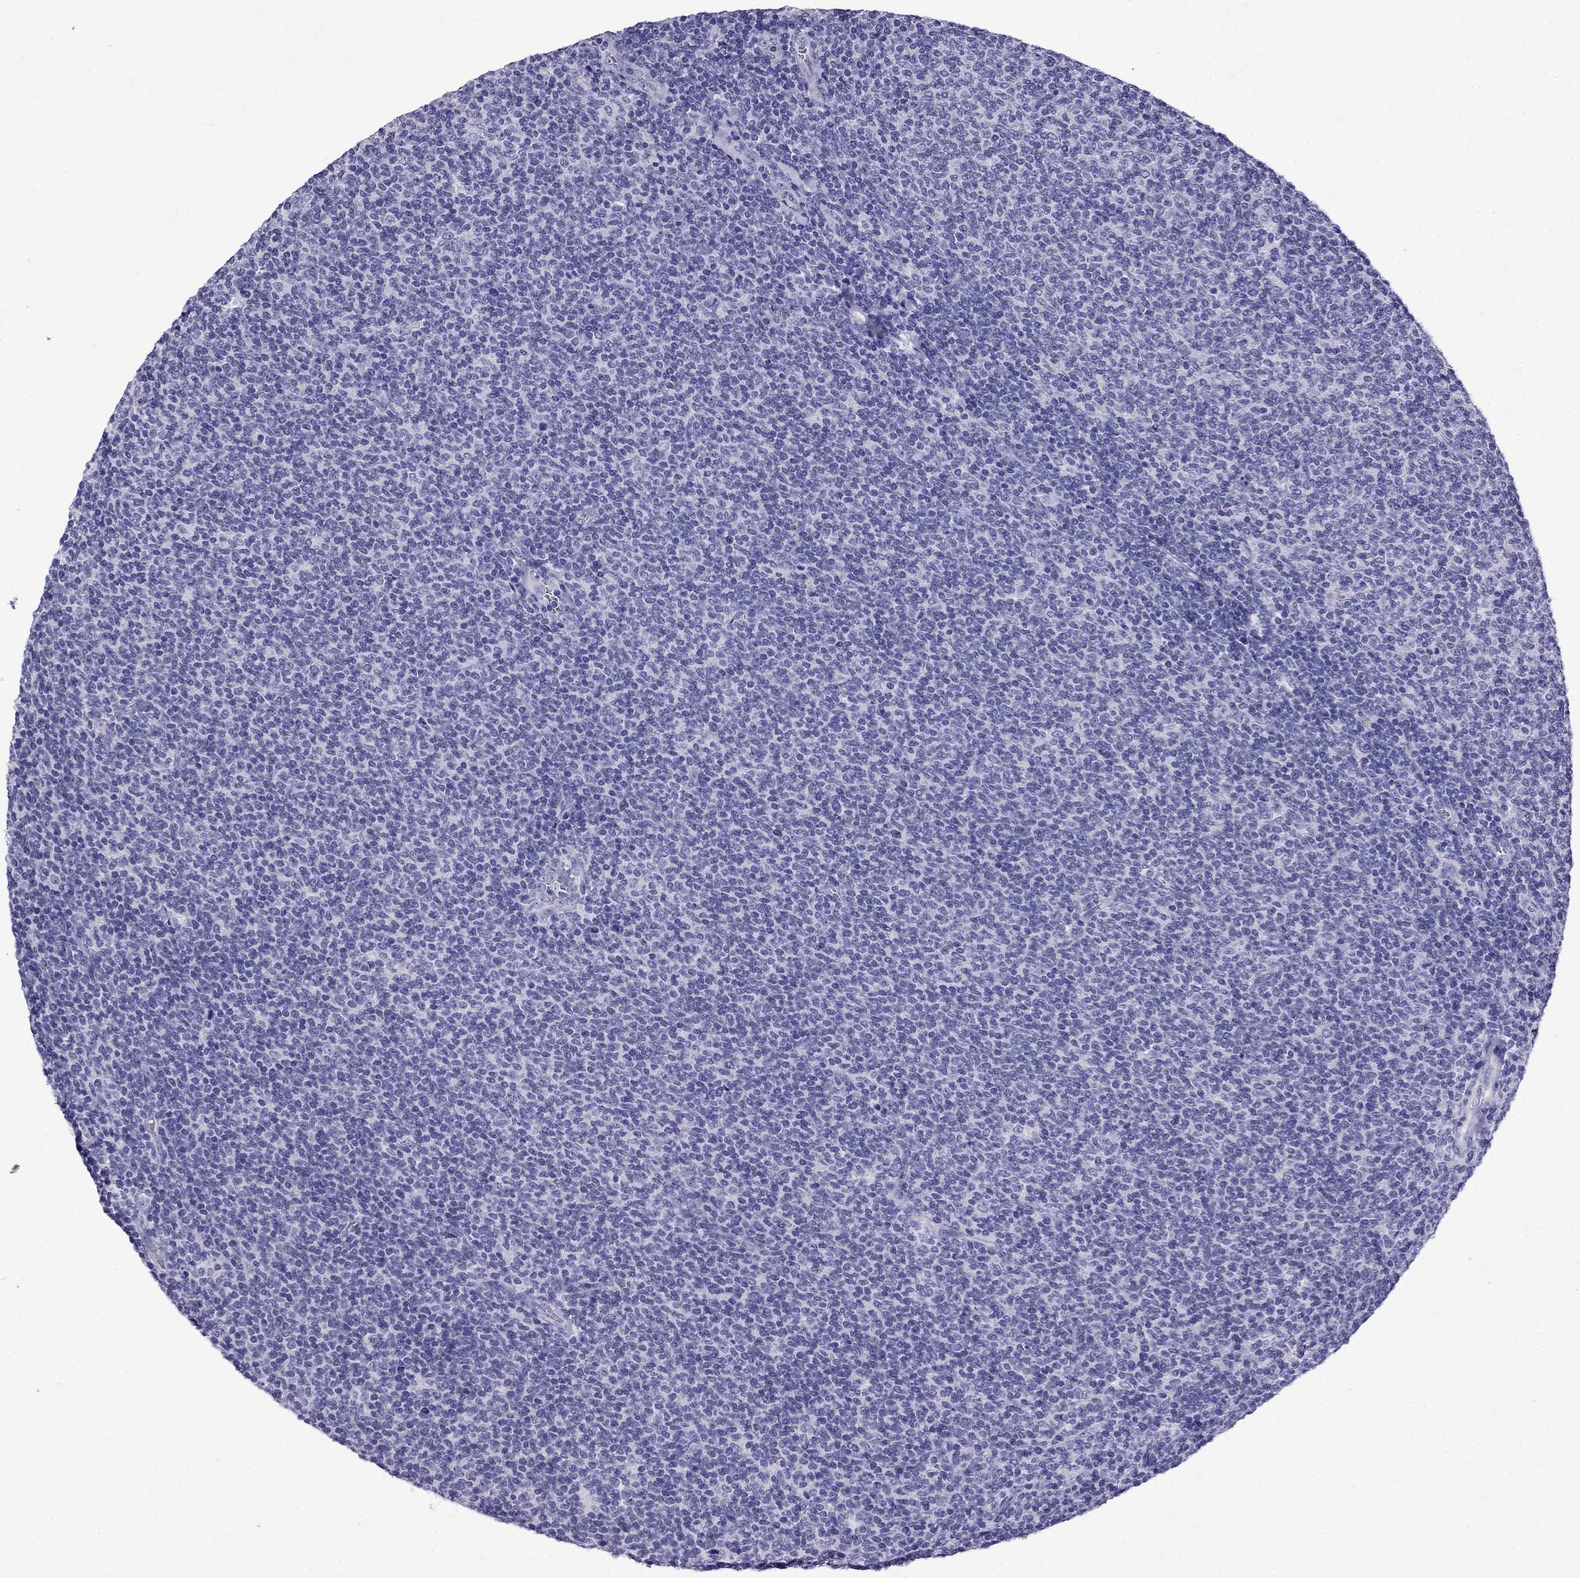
{"staining": {"intensity": "negative", "quantity": "none", "location": "none"}, "tissue": "lymphoma", "cell_type": "Tumor cells", "image_type": "cancer", "snomed": [{"axis": "morphology", "description": "Malignant lymphoma, non-Hodgkin's type, Low grade"}, {"axis": "topography", "description": "Lymph node"}], "caption": "This photomicrograph is of malignant lymphoma, non-Hodgkin's type (low-grade) stained with immunohistochemistry to label a protein in brown with the nuclei are counter-stained blue. There is no positivity in tumor cells.", "gene": "ERC2", "patient": {"sex": "male", "age": 52}}